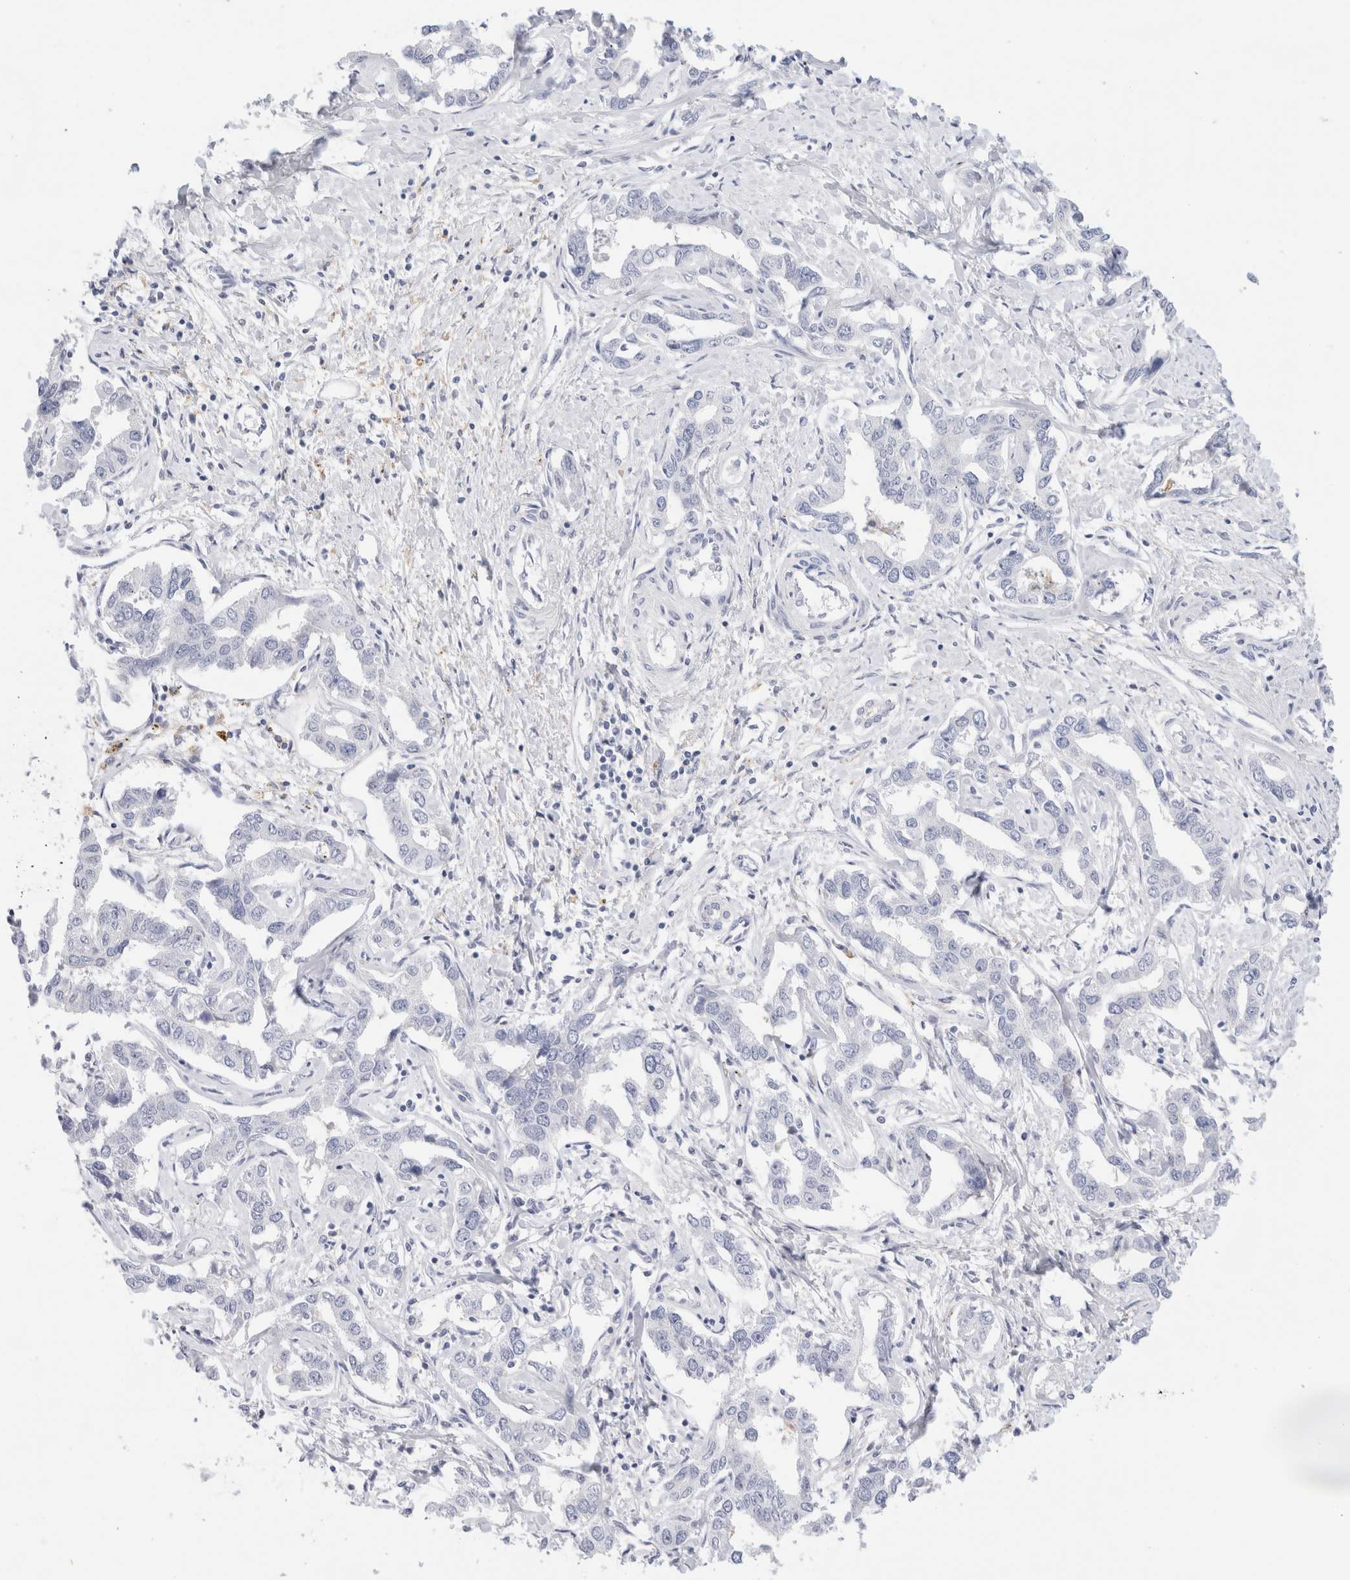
{"staining": {"intensity": "negative", "quantity": "none", "location": "none"}, "tissue": "liver cancer", "cell_type": "Tumor cells", "image_type": "cancer", "snomed": [{"axis": "morphology", "description": "Cholangiocarcinoma"}, {"axis": "topography", "description": "Liver"}], "caption": "Histopathology image shows no significant protein expression in tumor cells of cholangiocarcinoma (liver). (Immunohistochemistry (ihc), brightfield microscopy, high magnification).", "gene": "ADAM30", "patient": {"sex": "male", "age": 59}}